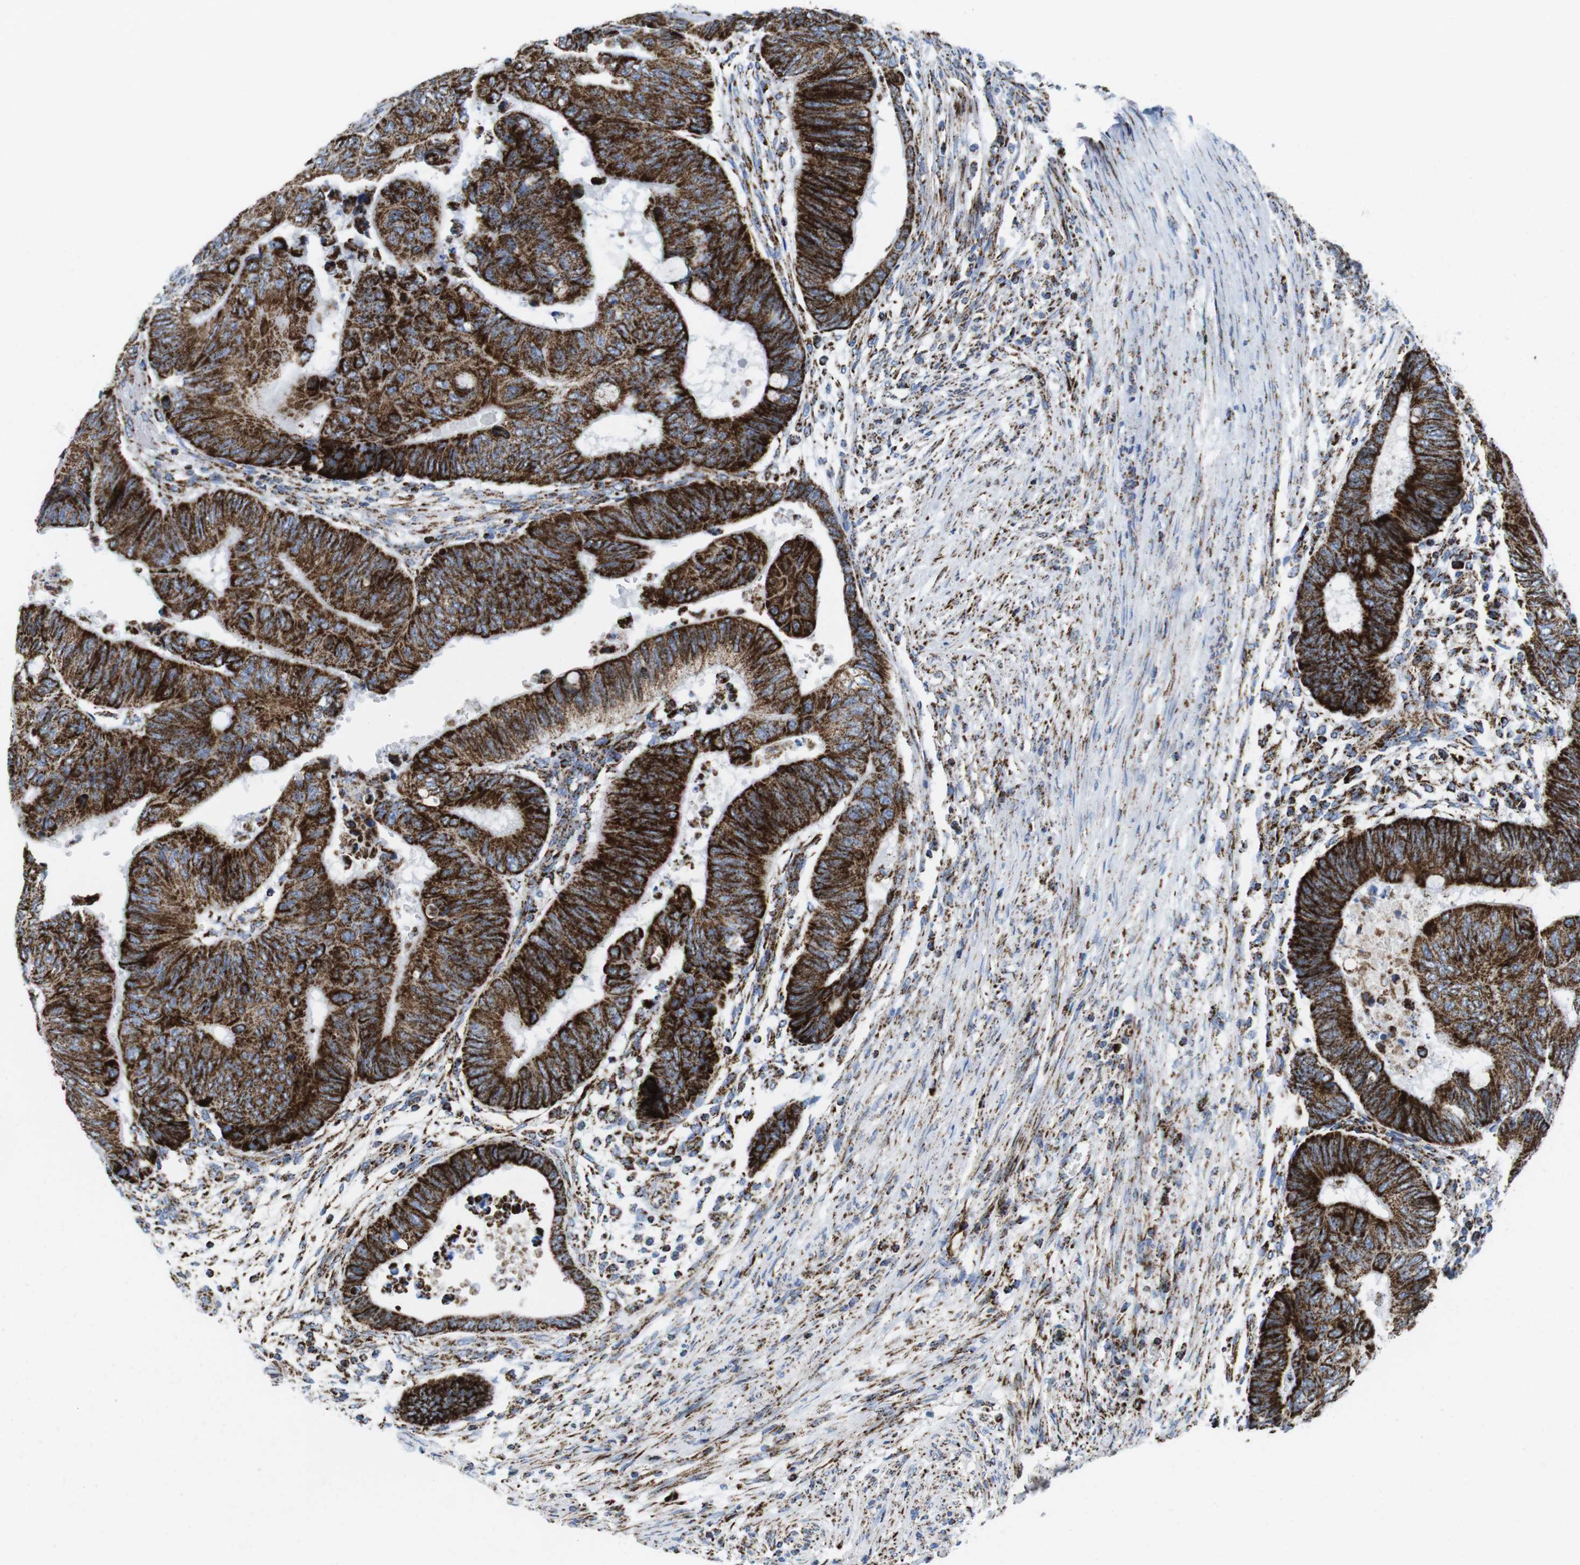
{"staining": {"intensity": "strong", "quantity": ">75%", "location": "cytoplasmic/membranous"}, "tissue": "colorectal cancer", "cell_type": "Tumor cells", "image_type": "cancer", "snomed": [{"axis": "morphology", "description": "Normal tissue, NOS"}, {"axis": "morphology", "description": "Adenocarcinoma, NOS"}, {"axis": "topography", "description": "Rectum"}, {"axis": "topography", "description": "Peripheral nerve tissue"}], "caption": "Colorectal cancer (adenocarcinoma) stained with DAB (3,3'-diaminobenzidine) immunohistochemistry demonstrates high levels of strong cytoplasmic/membranous positivity in approximately >75% of tumor cells. The protein is stained brown, and the nuclei are stained in blue (DAB (3,3'-diaminobenzidine) IHC with brightfield microscopy, high magnification).", "gene": "ATP5PO", "patient": {"sex": "male", "age": 92}}